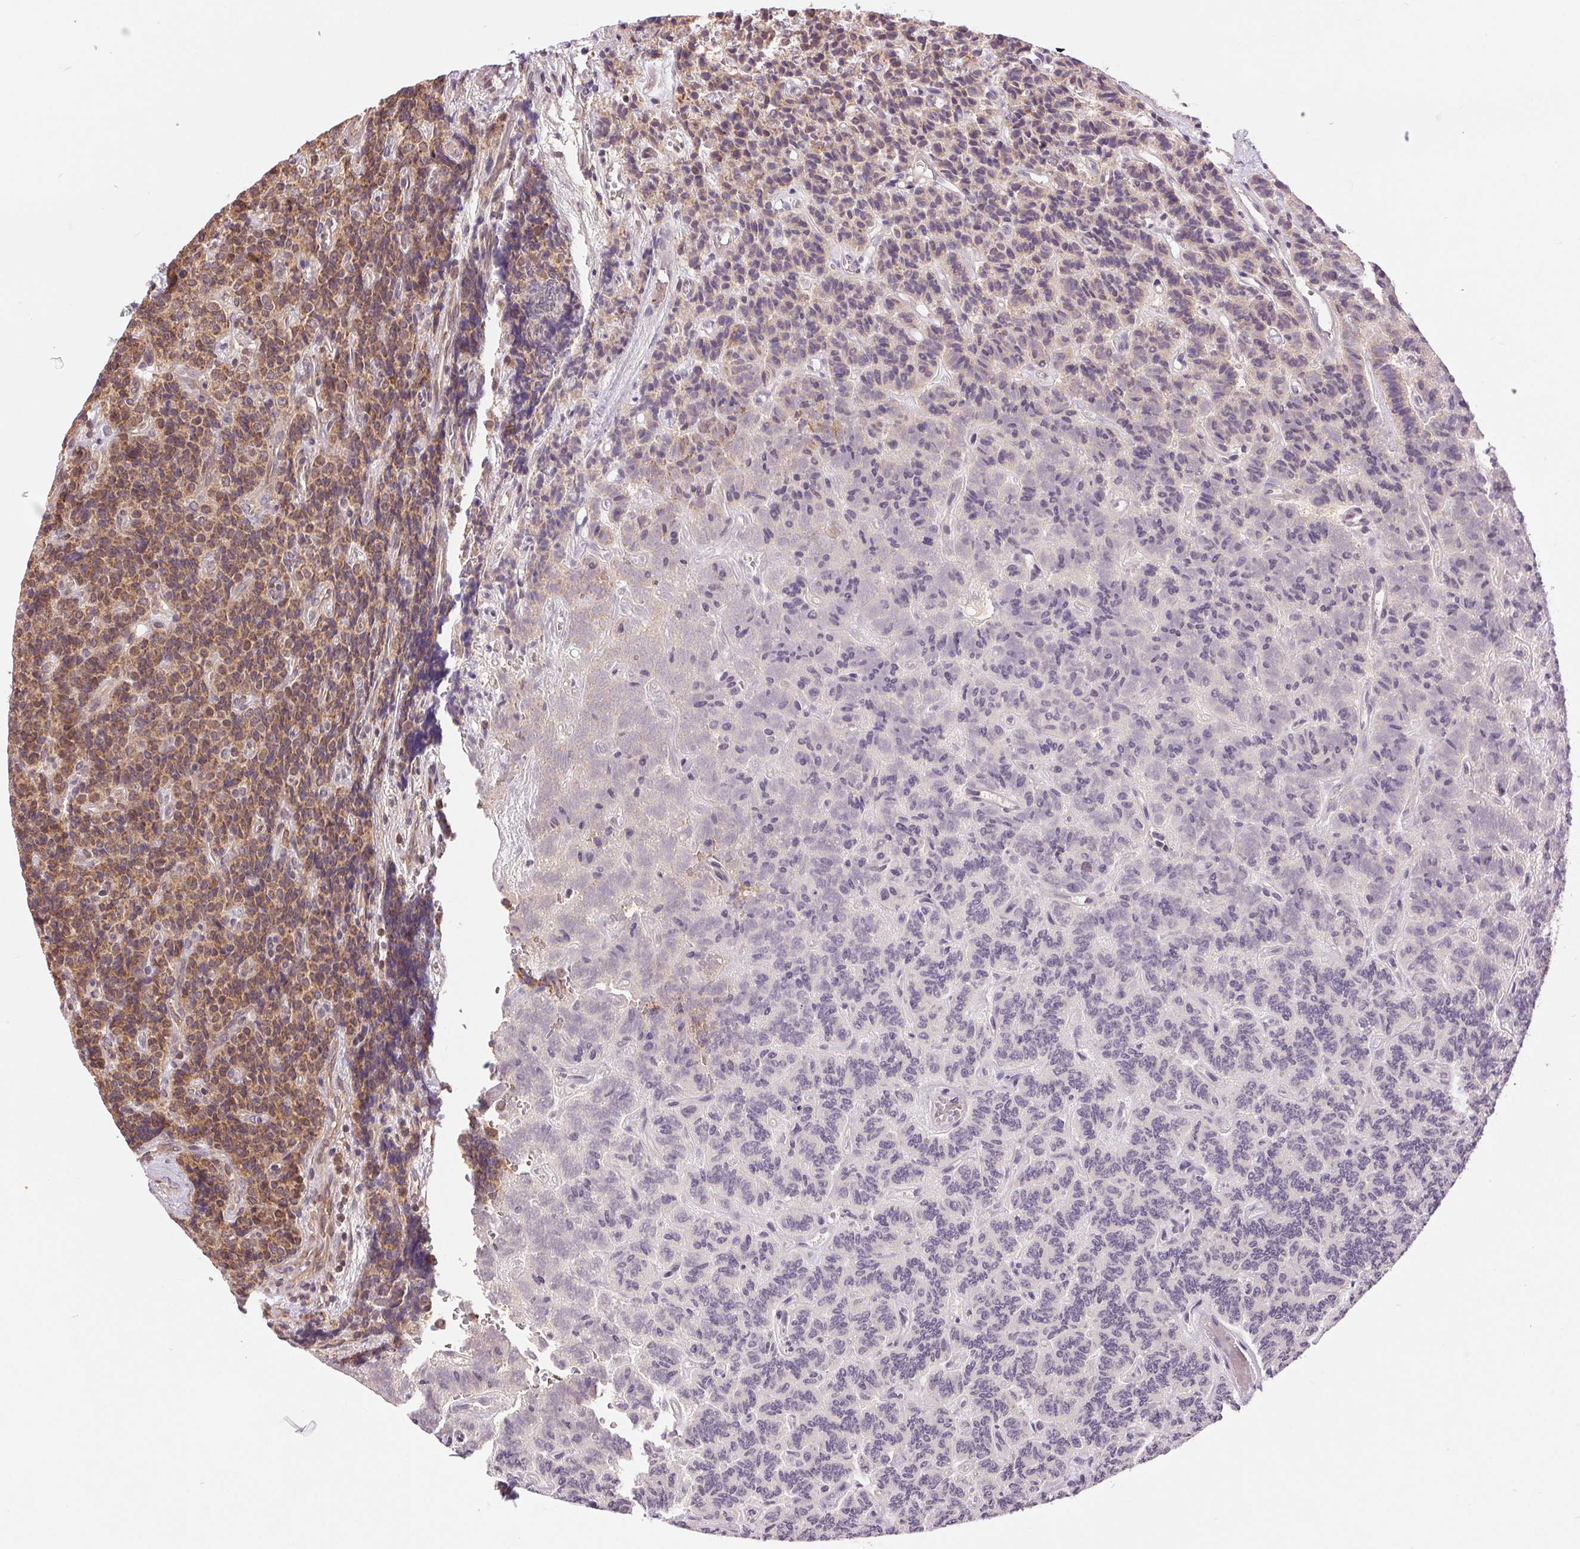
{"staining": {"intensity": "moderate", "quantity": "<25%", "location": "cytoplasmic/membranous"}, "tissue": "carcinoid", "cell_type": "Tumor cells", "image_type": "cancer", "snomed": [{"axis": "morphology", "description": "Carcinoid, malignant, NOS"}, {"axis": "topography", "description": "Pancreas"}], "caption": "Immunohistochemistry (DAB (3,3'-diaminobenzidine)) staining of carcinoid exhibits moderate cytoplasmic/membranous protein positivity in about <25% of tumor cells.", "gene": "BTF3L4", "patient": {"sex": "male", "age": 36}}